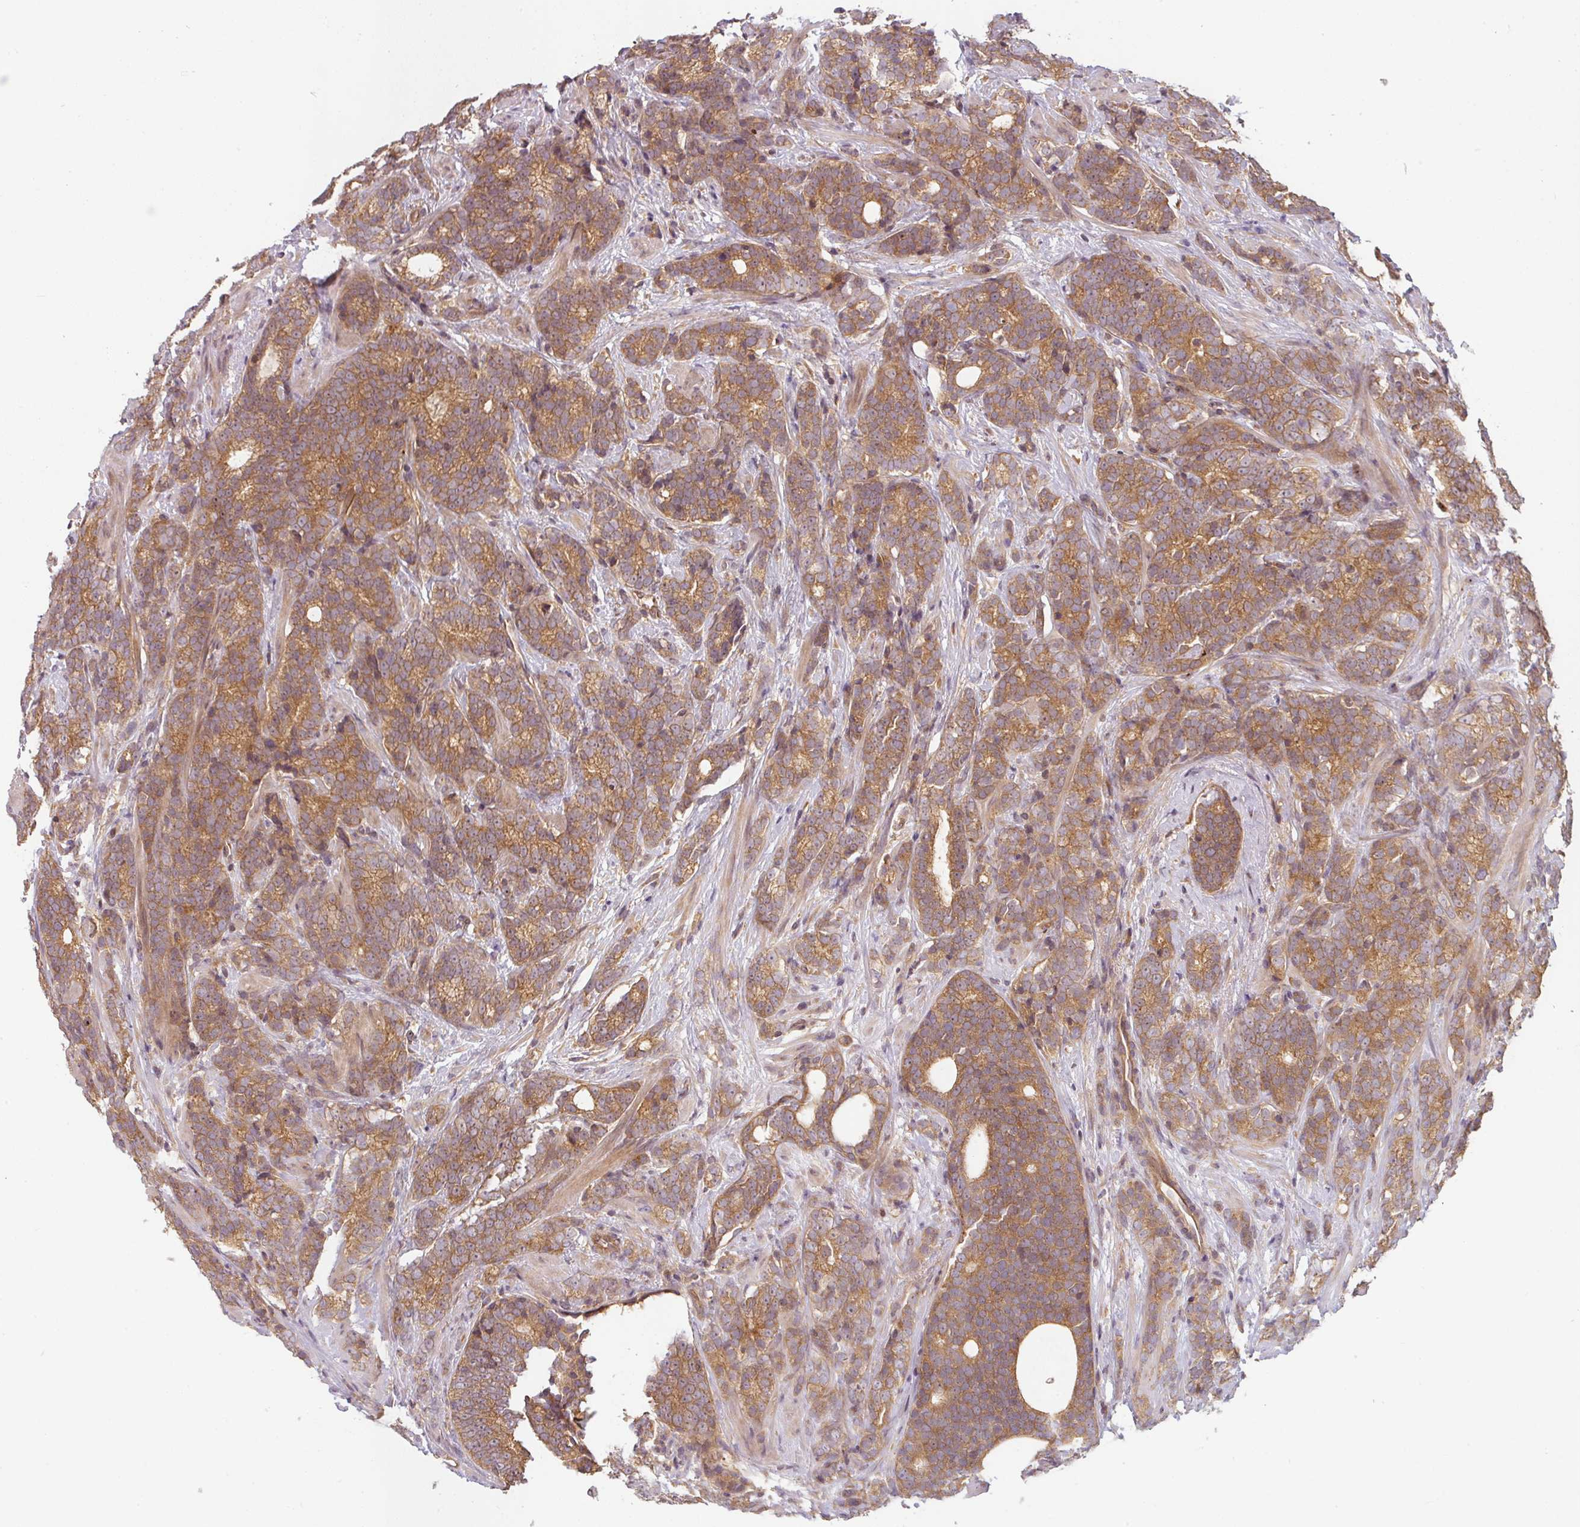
{"staining": {"intensity": "moderate", "quantity": ">75%", "location": "cytoplasmic/membranous"}, "tissue": "prostate cancer", "cell_type": "Tumor cells", "image_type": "cancer", "snomed": [{"axis": "morphology", "description": "Adenocarcinoma, High grade"}, {"axis": "topography", "description": "Prostate"}], "caption": "Immunohistochemistry (IHC) (DAB) staining of human high-grade adenocarcinoma (prostate) displays moderate cytoplasmic/membranous protein expression in about >75% of tumor cells. (brown staining indicates protein expression, while blue staining denotes nuclei).", "gene": "RNF31", "patient": {"sex": "male", "age": 64}}